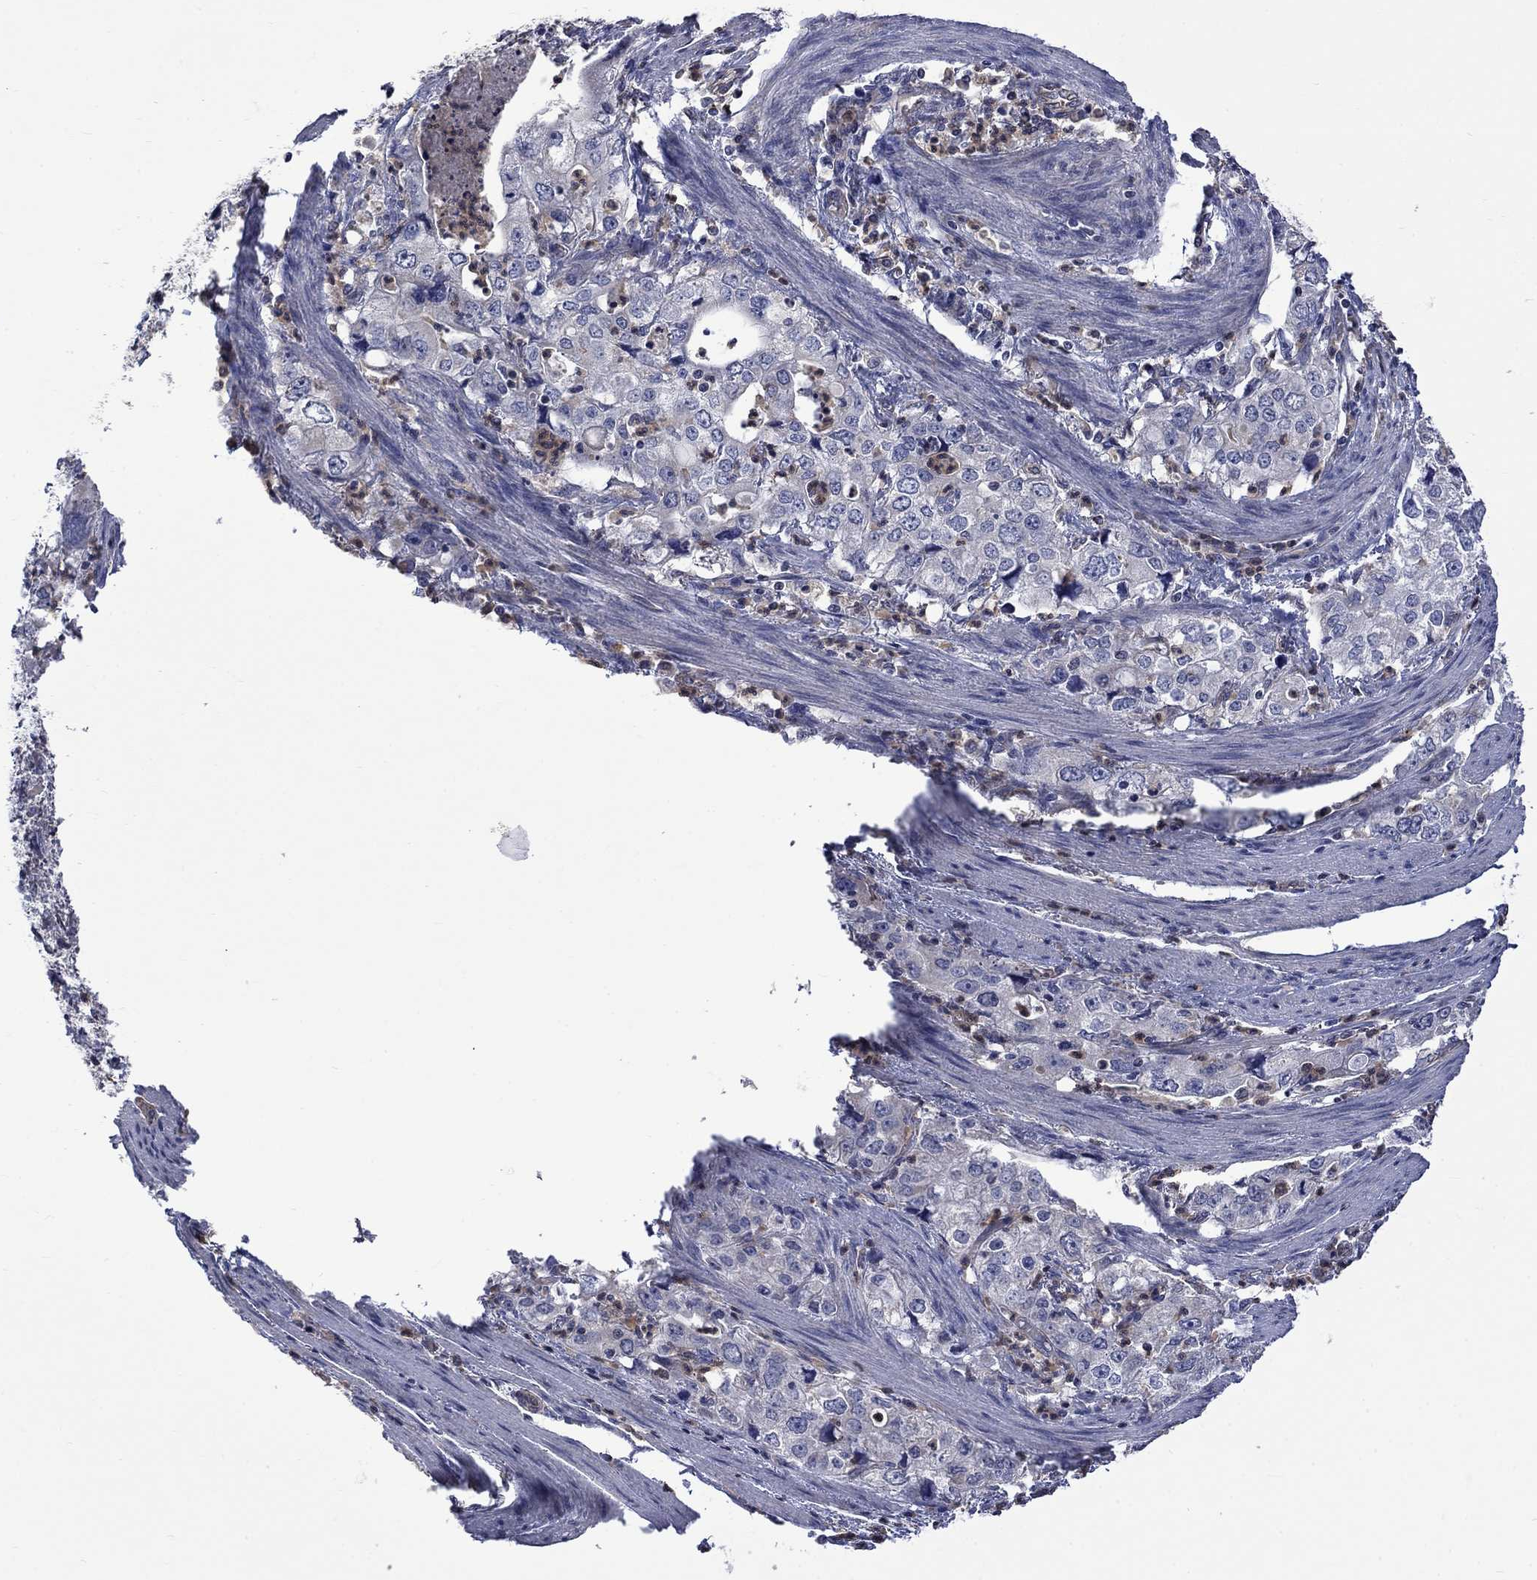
{"staining": {"intensity": "negative", "quantity": "none", "location": "none"}, "tissue": "stomach cancer", "cell_type": "Tumor cells", "image_type": "cancer", "snomed": [{"axis": "morphology", "description": "Adenocarcinoma, NOS"}, {"axis": "topography", "description": "Stomach, upper"}], "caption": "Micrograph shows no significant protein expression in tumor cells of stomach cancer. The staining is performed using DAB brown chromogen with nuclei counter-stained in using hematoxylin.", "gene": "CAMKK2", "patient": {"sex": "male", "age": 75}}